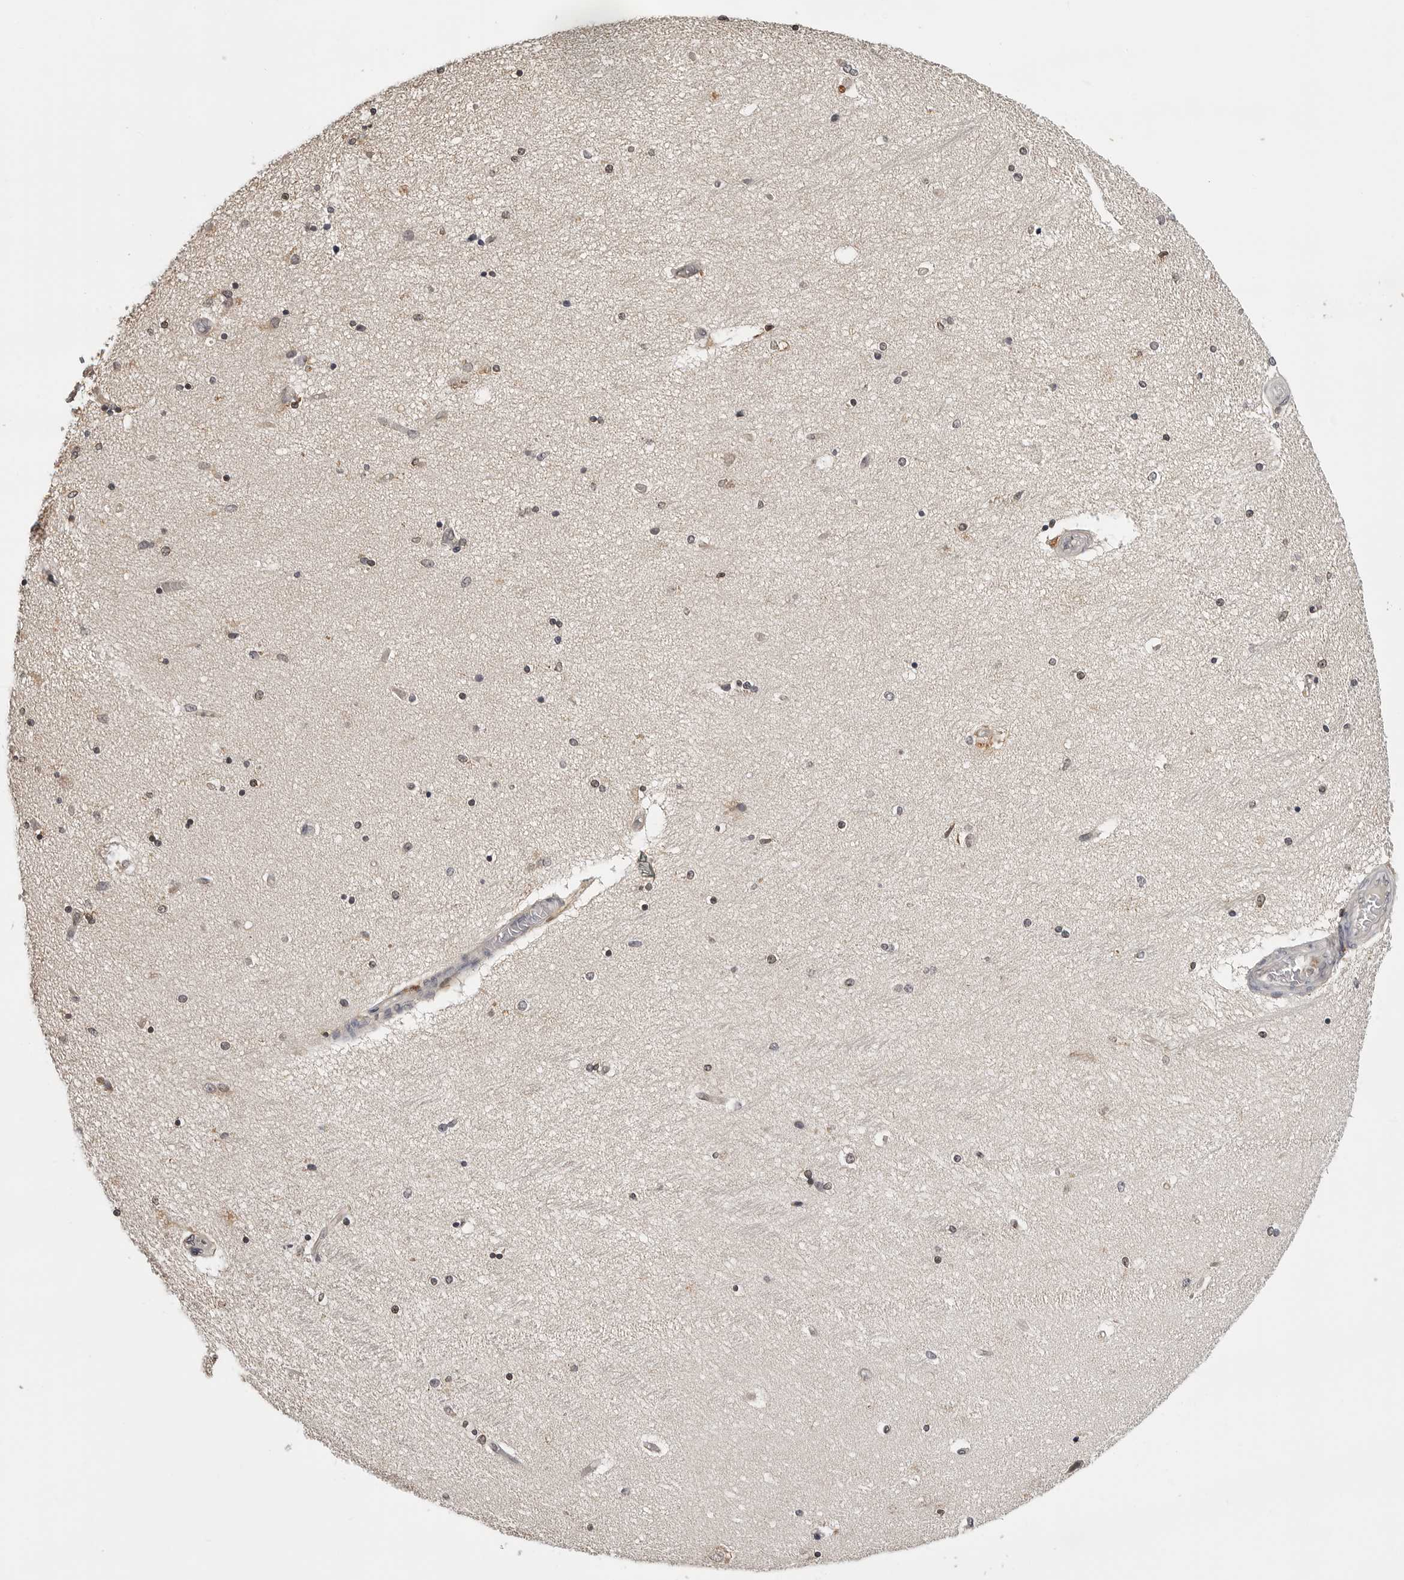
{"staining": {"intensity": "weak", "quantity": "<25%", "location": "nuclear"}, "tissue": "hippocampus", "cell_type": "Glial cells", "image_type": "normal", "snomed": [{"axis": "morphology", "description": "Normal tissue, NOS"}, {"axis": "topography", "description": "Hippocampus"}], "caption": "There is no significant expression in glial cells of hippocampus. (Stains: DAB IHC with hematoxylin counter stain, Microscopy: brightfield microscopy at high magnification).", "gene": "TRMT13", "patient": {"sex": "female", "age": 54}}